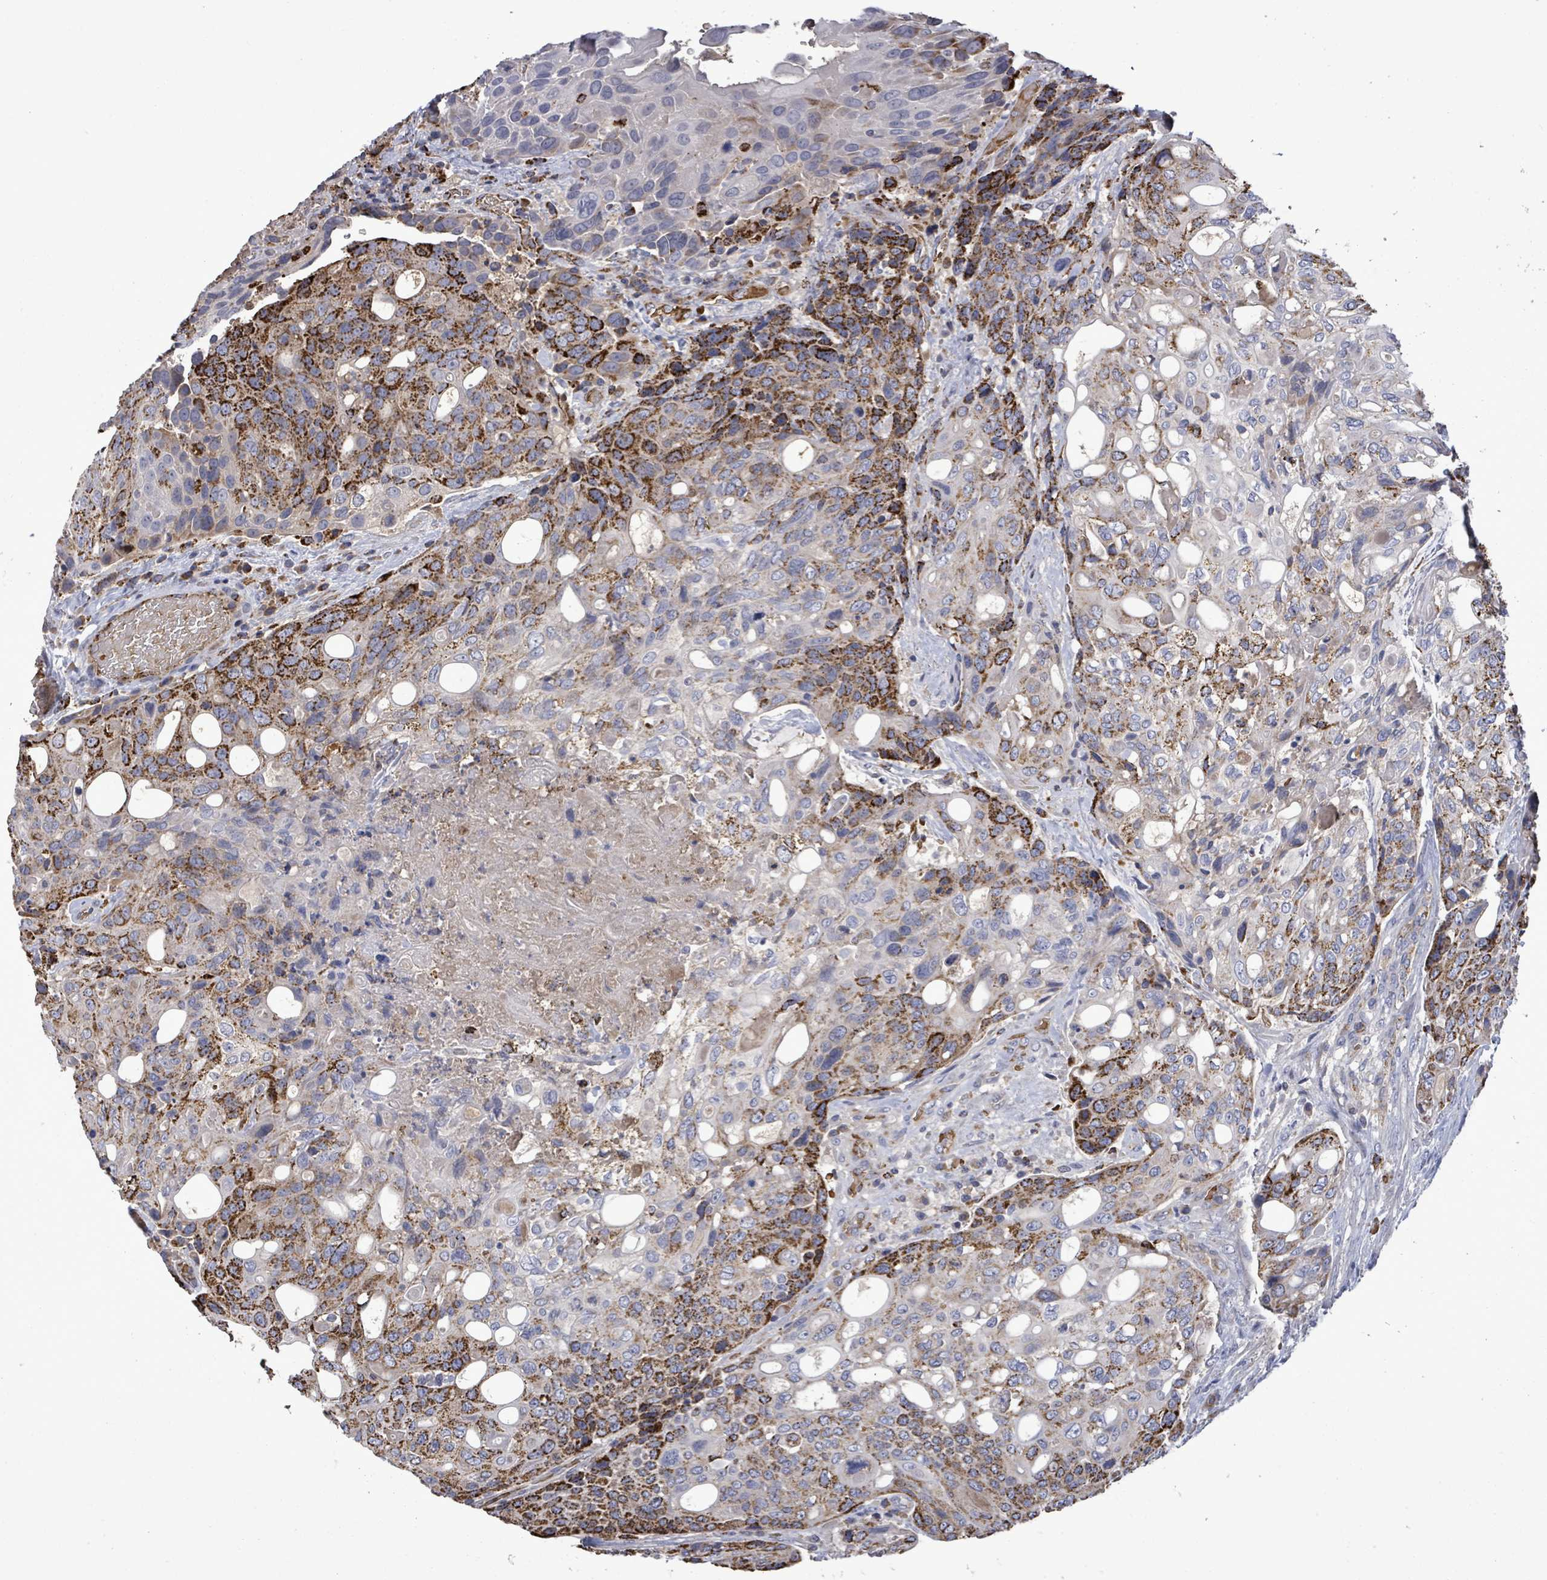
{"staining": {"intensity": "strong", "quantity": "25%-75%", "location": "cytoplasmic/membranous"}, "tissue": "urothelial cancer", "cell_type": "Tumor cells", "image_type": "cancer", "snomed": [{"axis": "morphology", "description": "Urothelial carcinoma, High grade"}, {"axis": "topography", "description": "Urinary bladder"}], "caption": "Urothelial cancer stained with DAB (3,3'-diaminobenzidine) IHC exhibits high levels of strong cytoplasmic/membranous expression in about 25%-75% of tumor cells.", "gene": "MTMR12", "patient": {"sex": "female", "age": 70}}